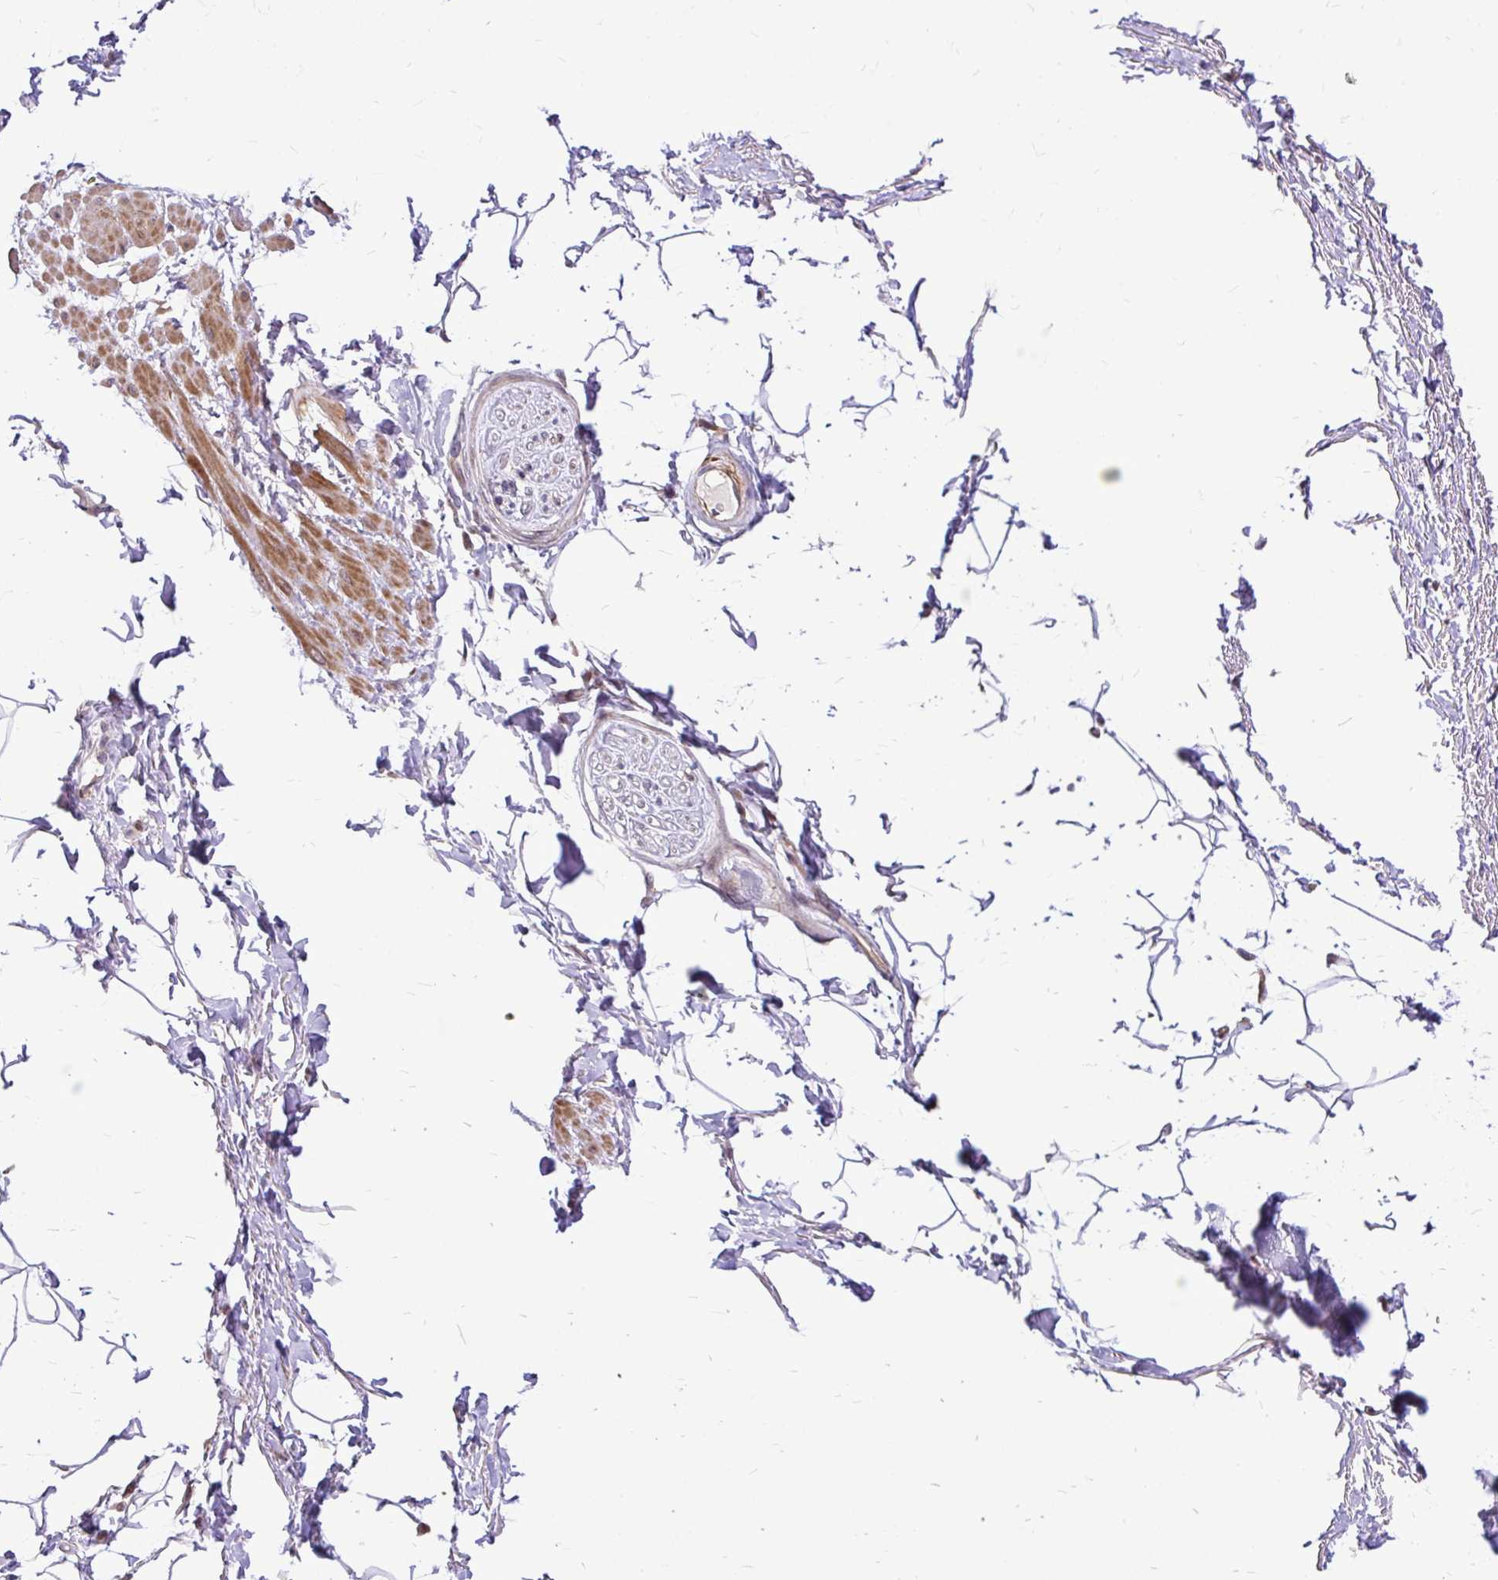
{"staining": {"intensity": "negative", "quantity": "none", "location": "none"}, "tissue": "adipose tissue", "cell_type": "Adipocytes", "image_type": "normal", "snomed": [{"axis": "morphology", "description": "Normal tissue, NOS"}, {"axis": "topography", "description": "Peripheral nerve tissue"}], "caption": "Immunohistochemistry (IHC) micrograph of benign human adipose tissue stained for a protein (brown), which demonstrates no staining in adipocytes.", "gene": "TRIP6", "patient": {"sex": "male", "age": 51}}